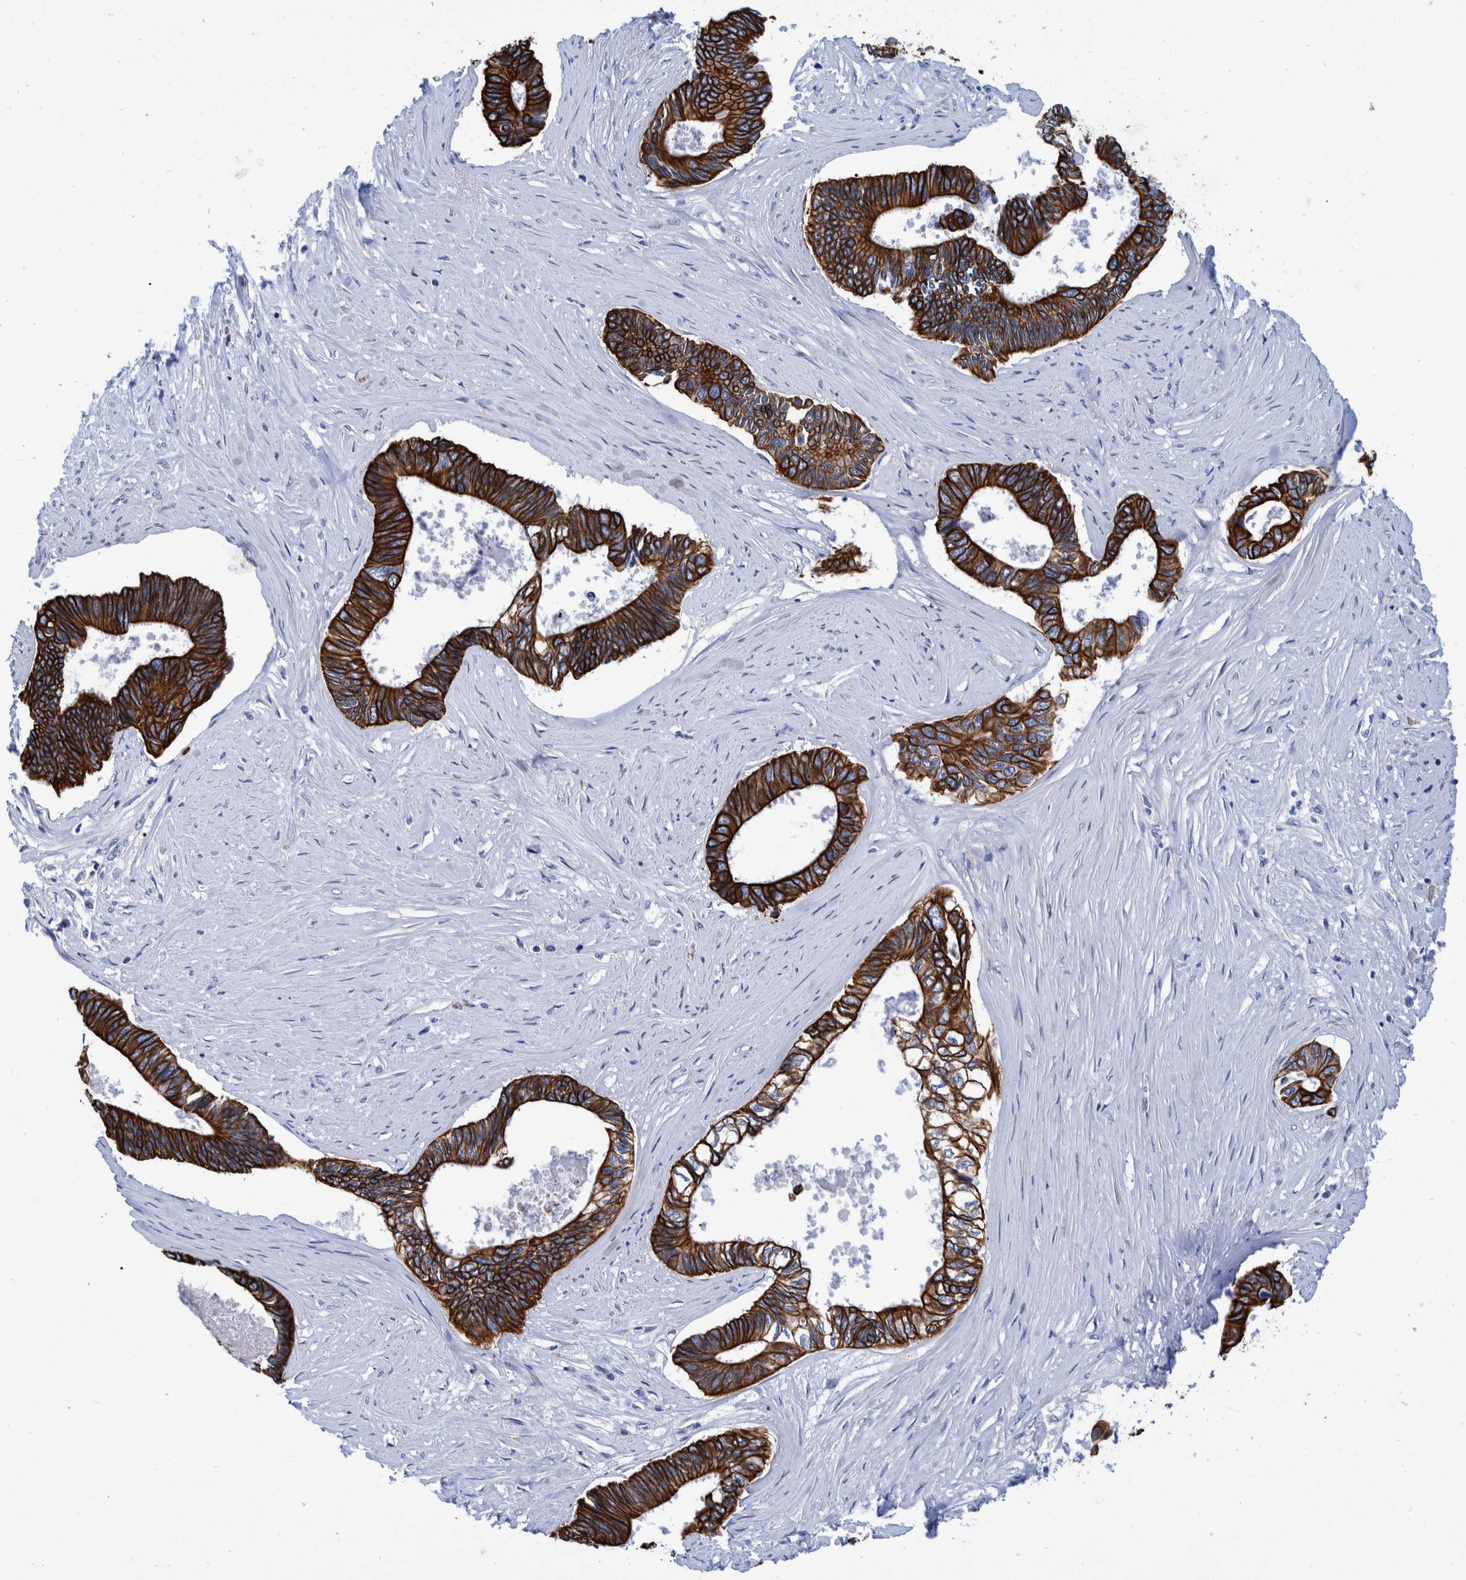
{"staining": {"intensity": "strong", "quantity": ">75%", "location": "cytoplasmic/membranous"}, "tissue": "pancreatic cancer", "cell_type": "Tumor cells", "image_type": "cancer", "snomed": [{"axis": "morphology", "description": "Adenocarcinoma, NOS"}, {"axis": "topography", "description": "Pancreas"}], "caption": "High-magnification brightfield microscopy of adenocarcinoma (pancreatic) stained with DAB (brown) and counterstained with hematoxylin (blue). tumor cells exhibit strong cytoplasmic/membranous positivity is appreciated in about>75% of cells.", "gene": "MKS1", "patient": {"sex": "female", "age": 70}}